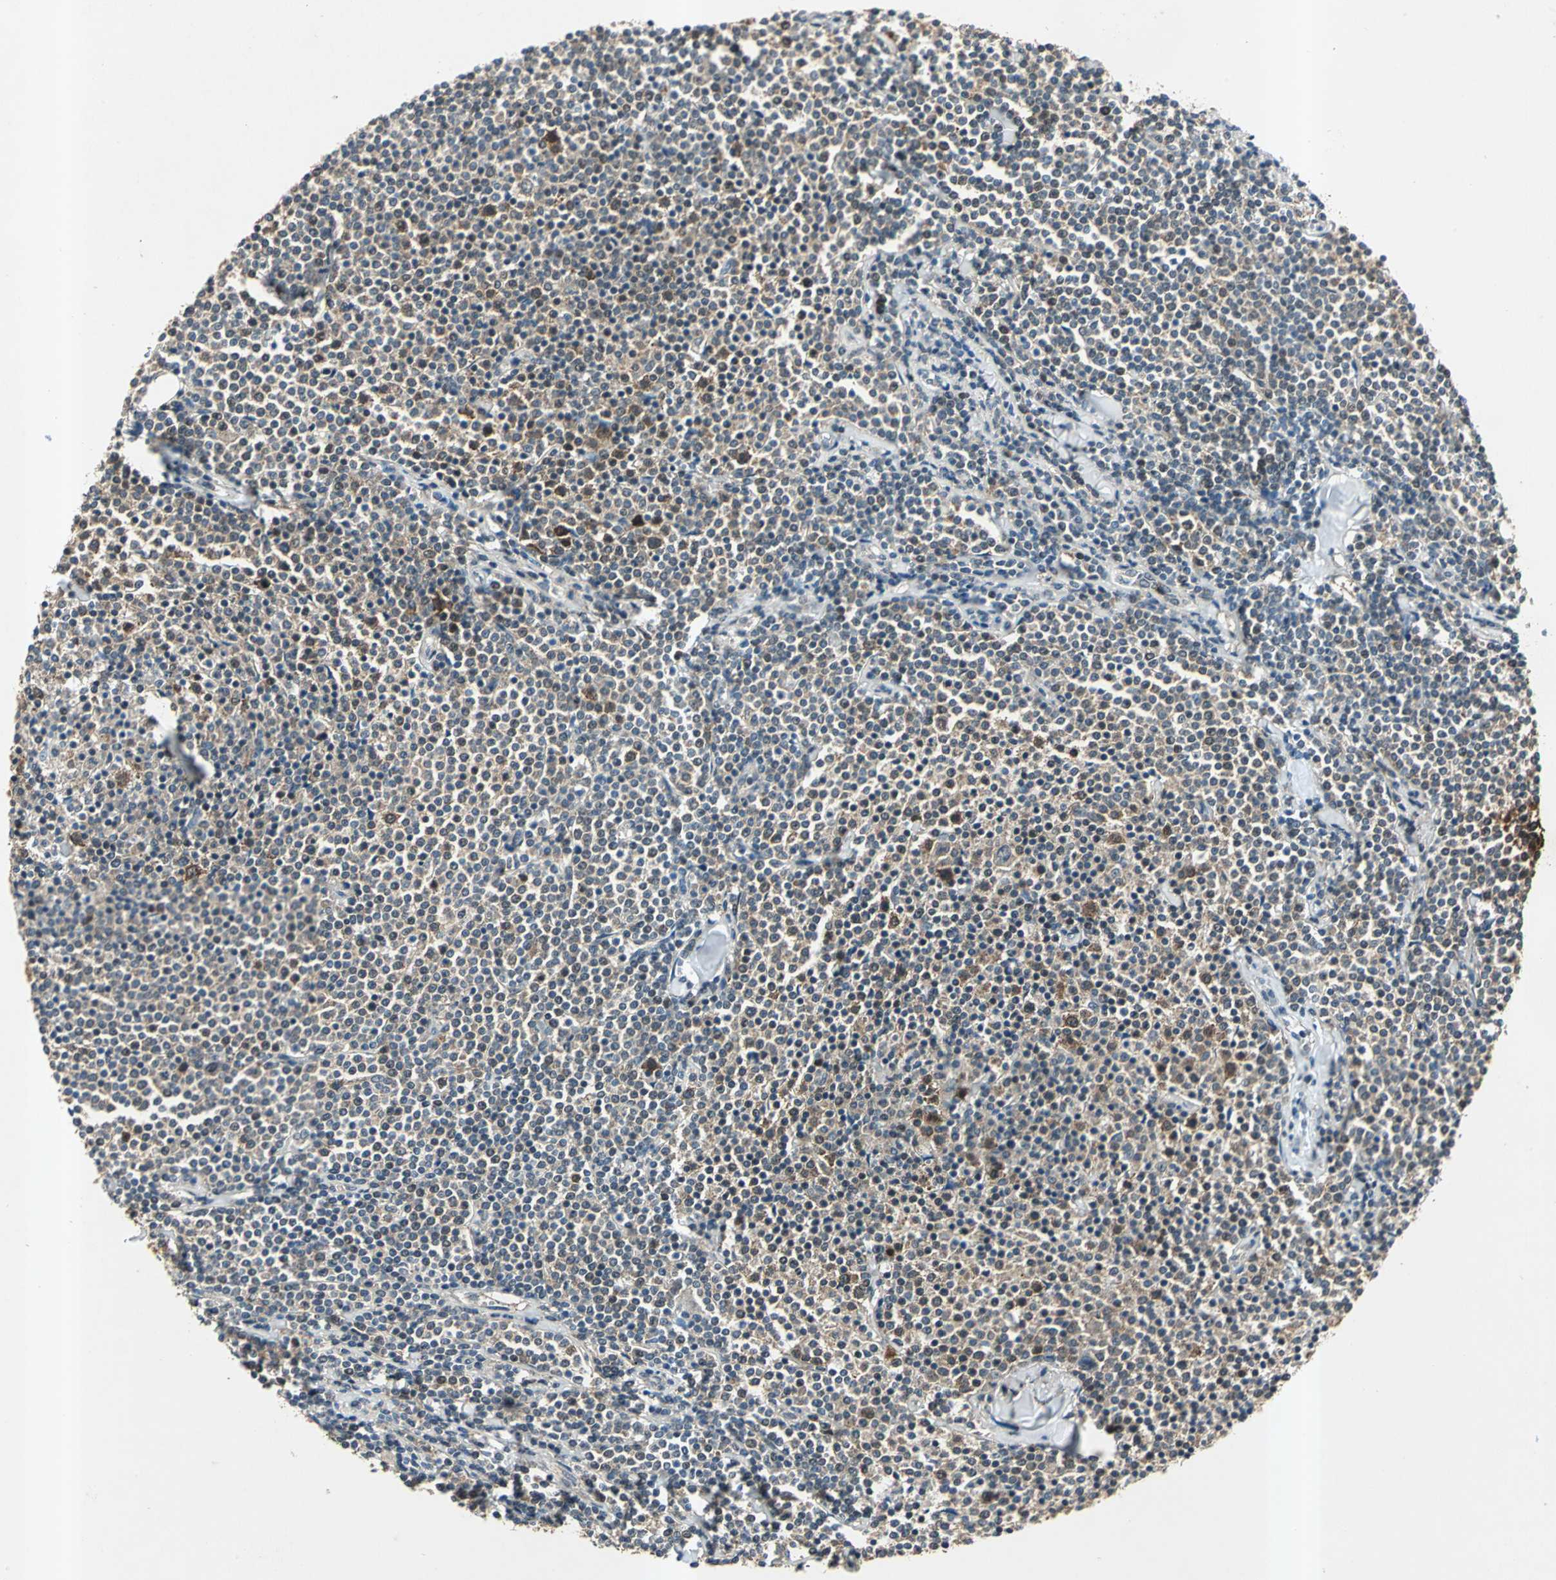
{"staining": {"intensity": "moderate", "quantity": "<25%", "location": "nuclear"}, "tissue": "lymphoma", "cell_type": "Tumor cells", "image_type": "cancer", "snomed": [{"axis": "morphology", "description": "Malignant lymphoma, non-Hodgkin's type, Low grade"}, {"axis": "topography", "description": "Soft tissue"}], "caption": "An immunohistochemistry histopathology image of neoplastic tissue is shown. Protein staining in brown labels moderate nuclear positivity in low-grade malignant lymphoma, non-Hodgkin's type within tumor cells.", "gene": "AHSA1", "patient": {"sex": "male", "age": 92}}